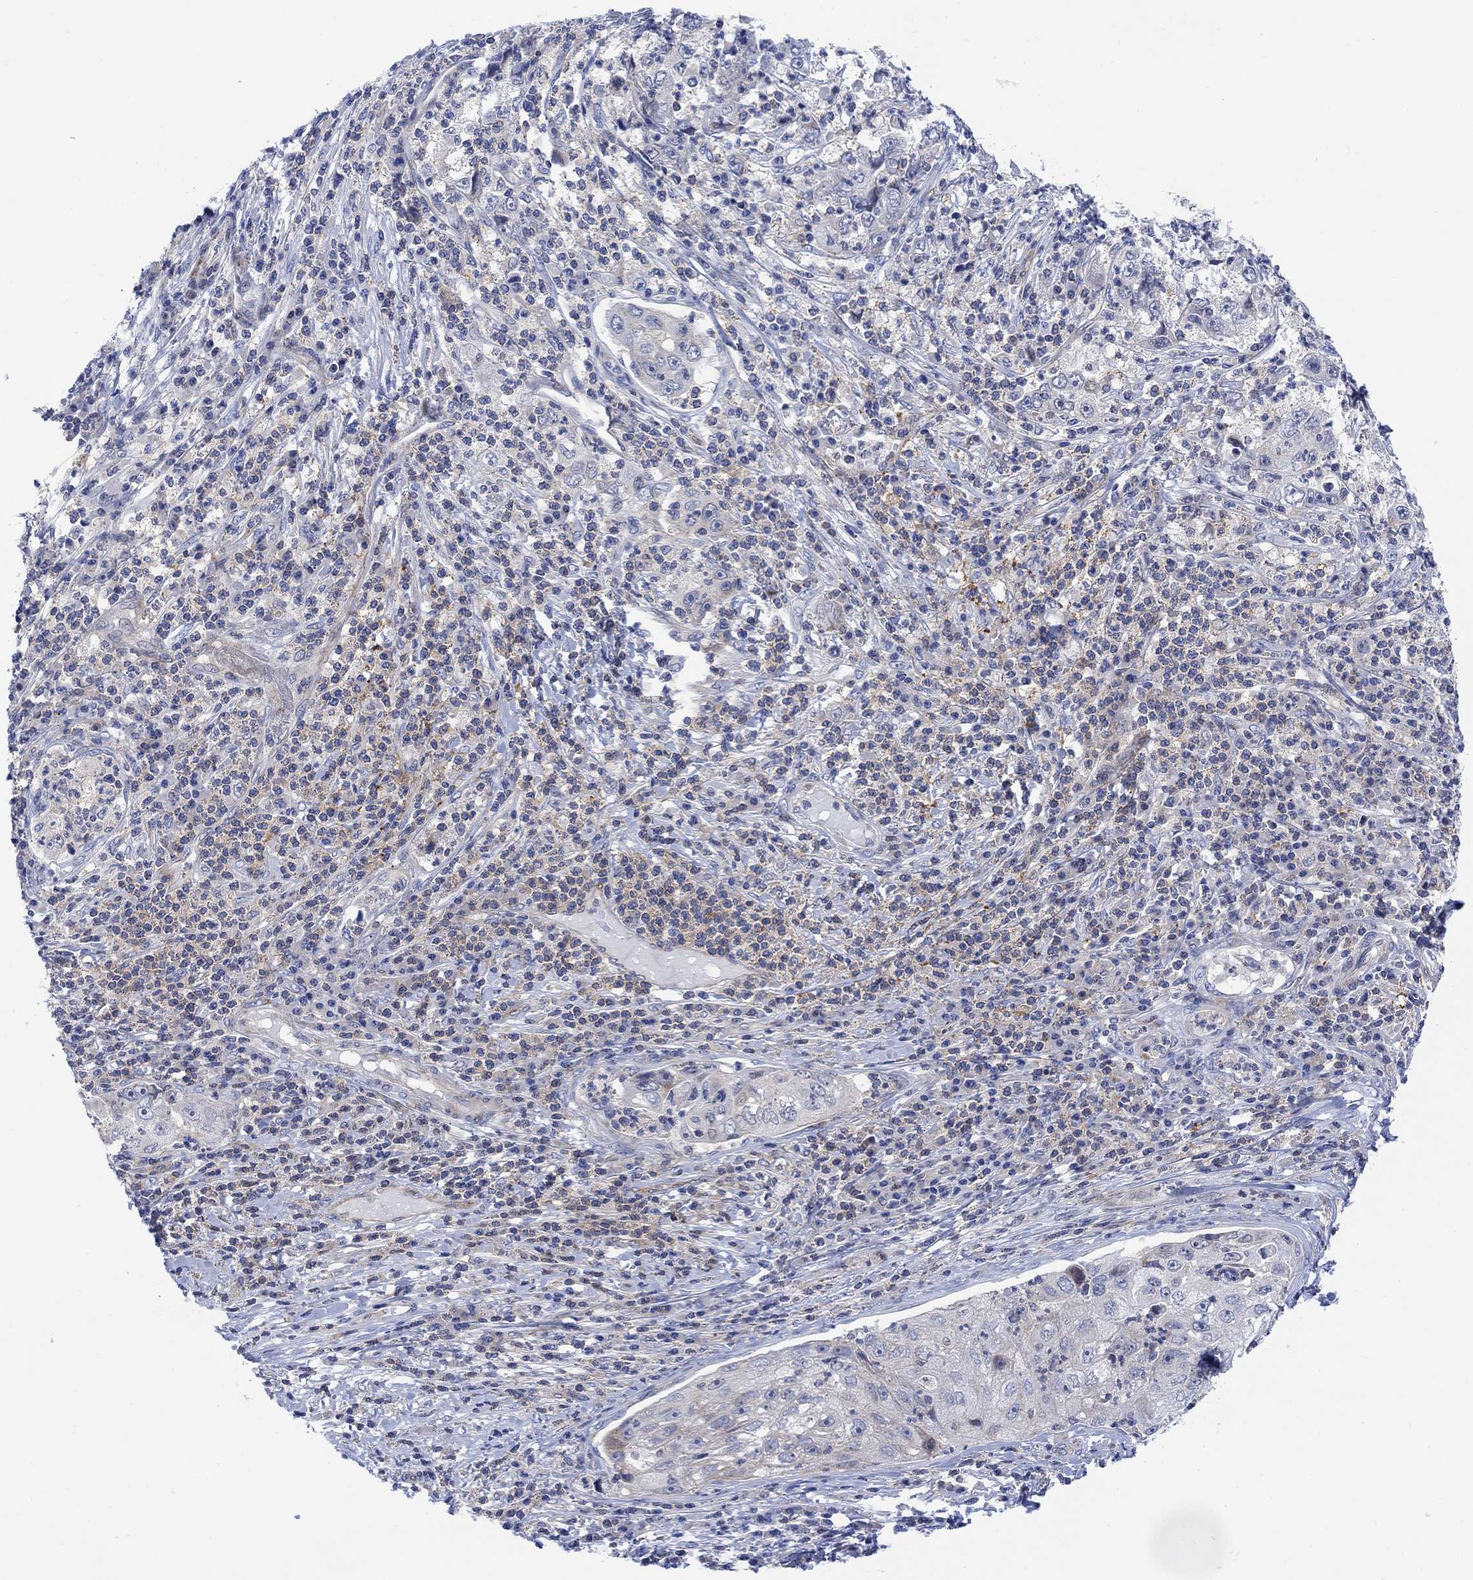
{"staining": {"intensity": "negative", "quantity": "none", "location": "none"}, "tissue": "cervical cancer", "cell_type": "Tumor cells", "image_type": "cancer", "snomed": [{"axis": "morphology", "description": "Squamous cell carcinoma, NOS"}, {"axis": "topography", "description": "Cervix"}], "caption": "Immunohistochemistry (IHC) of human squamous cell carcinoma (cervical) demonstrates no staining in tumor cells.", "gene": "ARSK", "patient": {"sex": "female", "age": 36}}